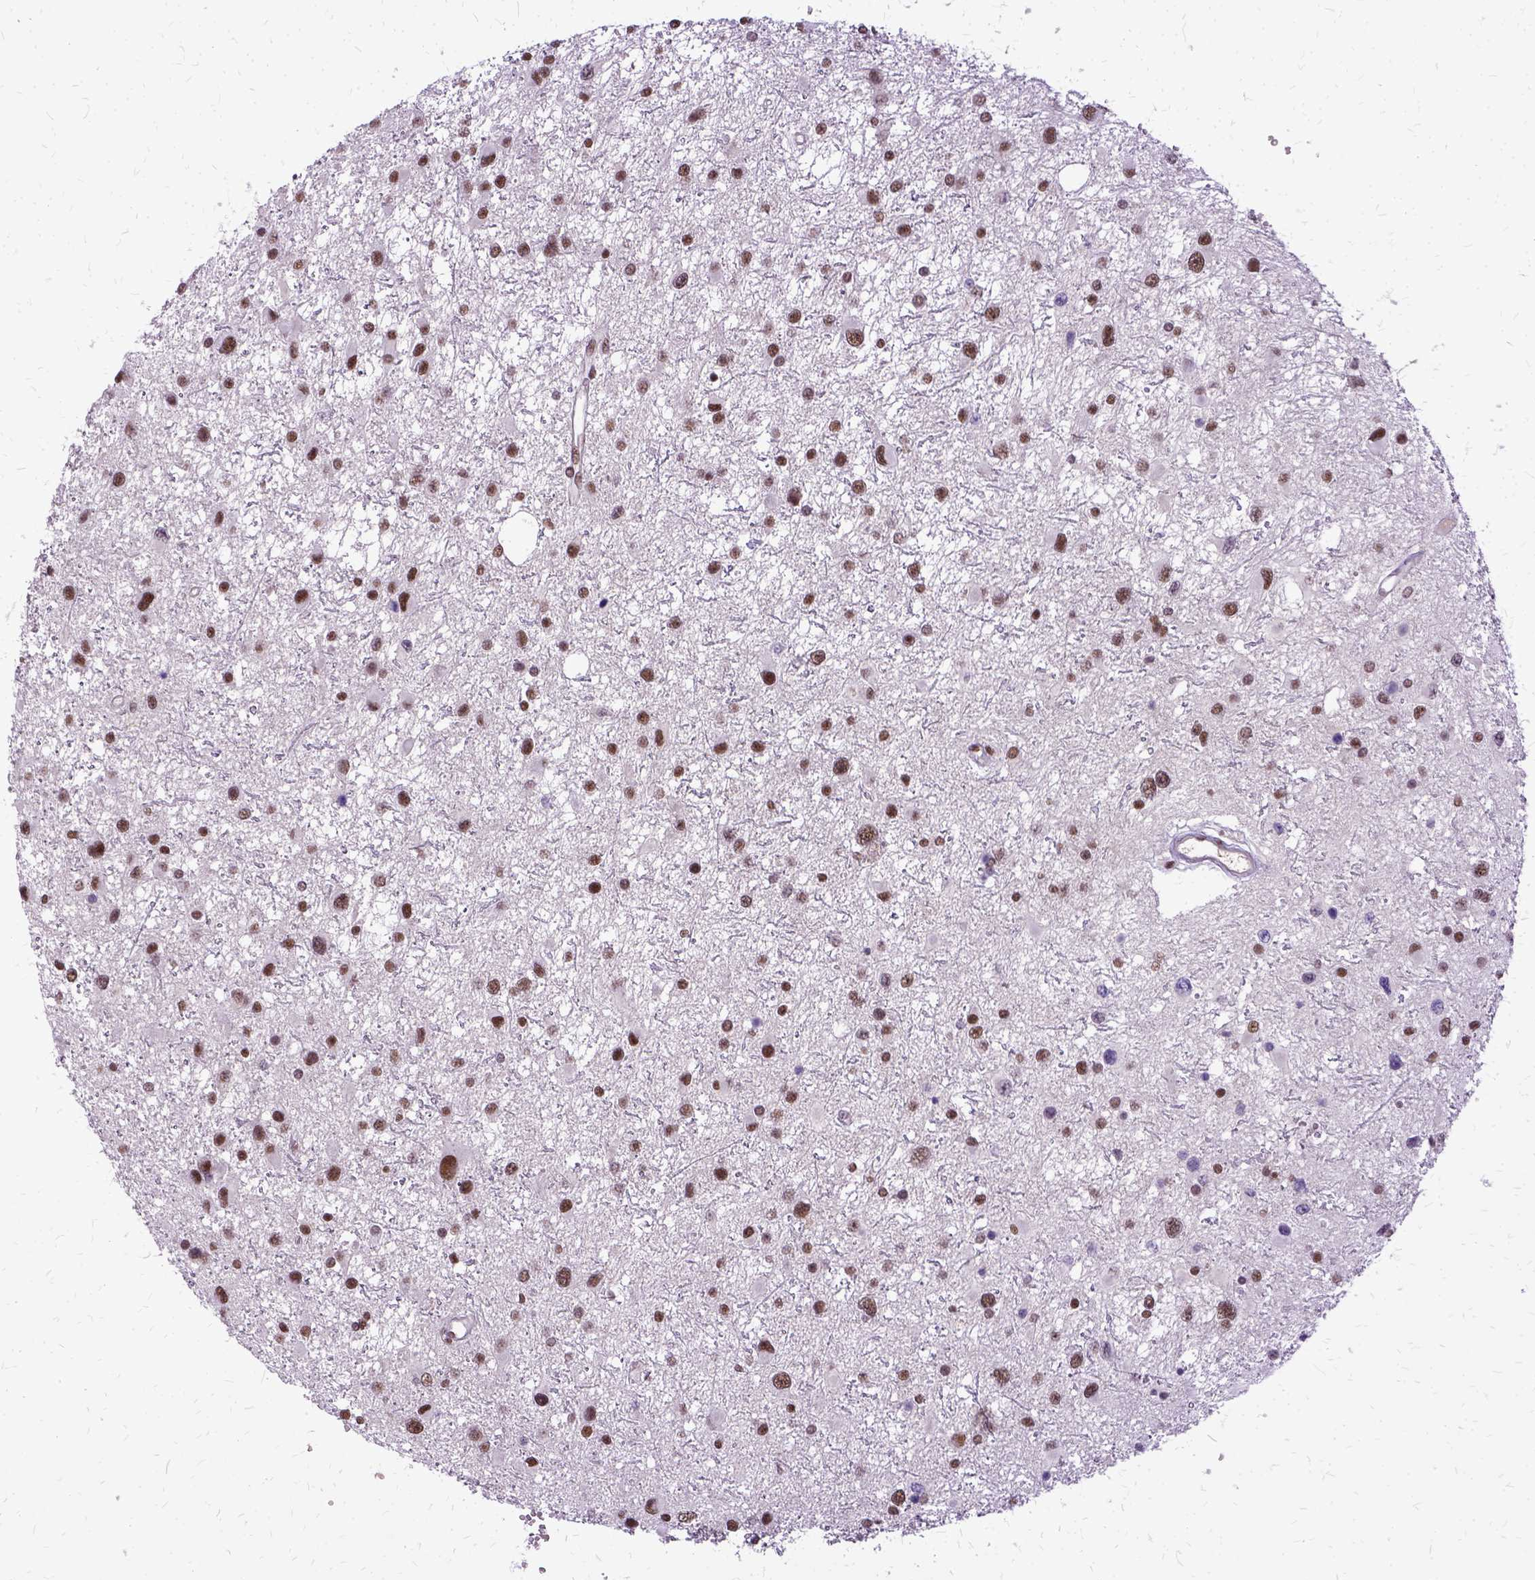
{"staining": {"intensity": "moderate", "quantity": "25%-75%", "location": "nuclear"}, "tissue": "glioma", "cell_type": "Tumor cells", "image_type": "cancer", "snomed": [{"axis": "morphology", "description": "Glioma, malignant, Low grade"}, {"axis": "topography", "description": "Brain"}], "caption": "Immunohistochemistry of human glioma reveals medium levels of moderate nuclear positivity in about 25%-75% of tumor cells.", "gene": "SETD1A", "patient": {"sex": "female", "age": 32}}